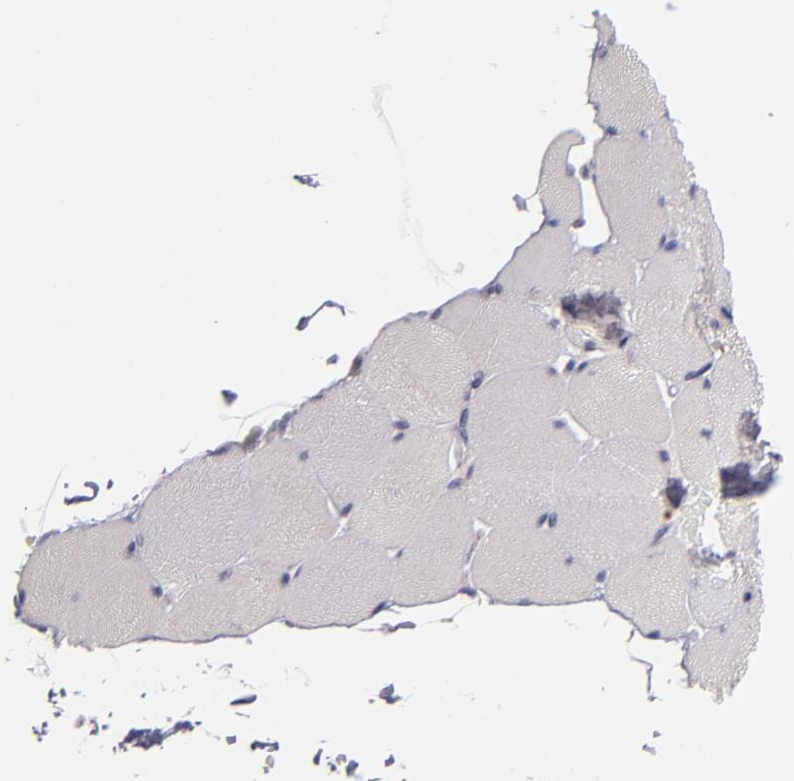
{"staining": {"intensity": "negative", "quantity": "none", "location": "none"}, "tissue": "skeletal muscle", "cell_type": "Myocytes", "image_type": "normal", "snomed": [{"axis": "morphology", "description": "Normal tissue, NOS"}, {"axis": "topography", "description": "Skeletal muscle"}], "caption": "Protein analysis of normal skeletal muscle shows no significant expression in myocytes.", "gene": "CDC7", "patient": {"sex": "male", "age": 62}}